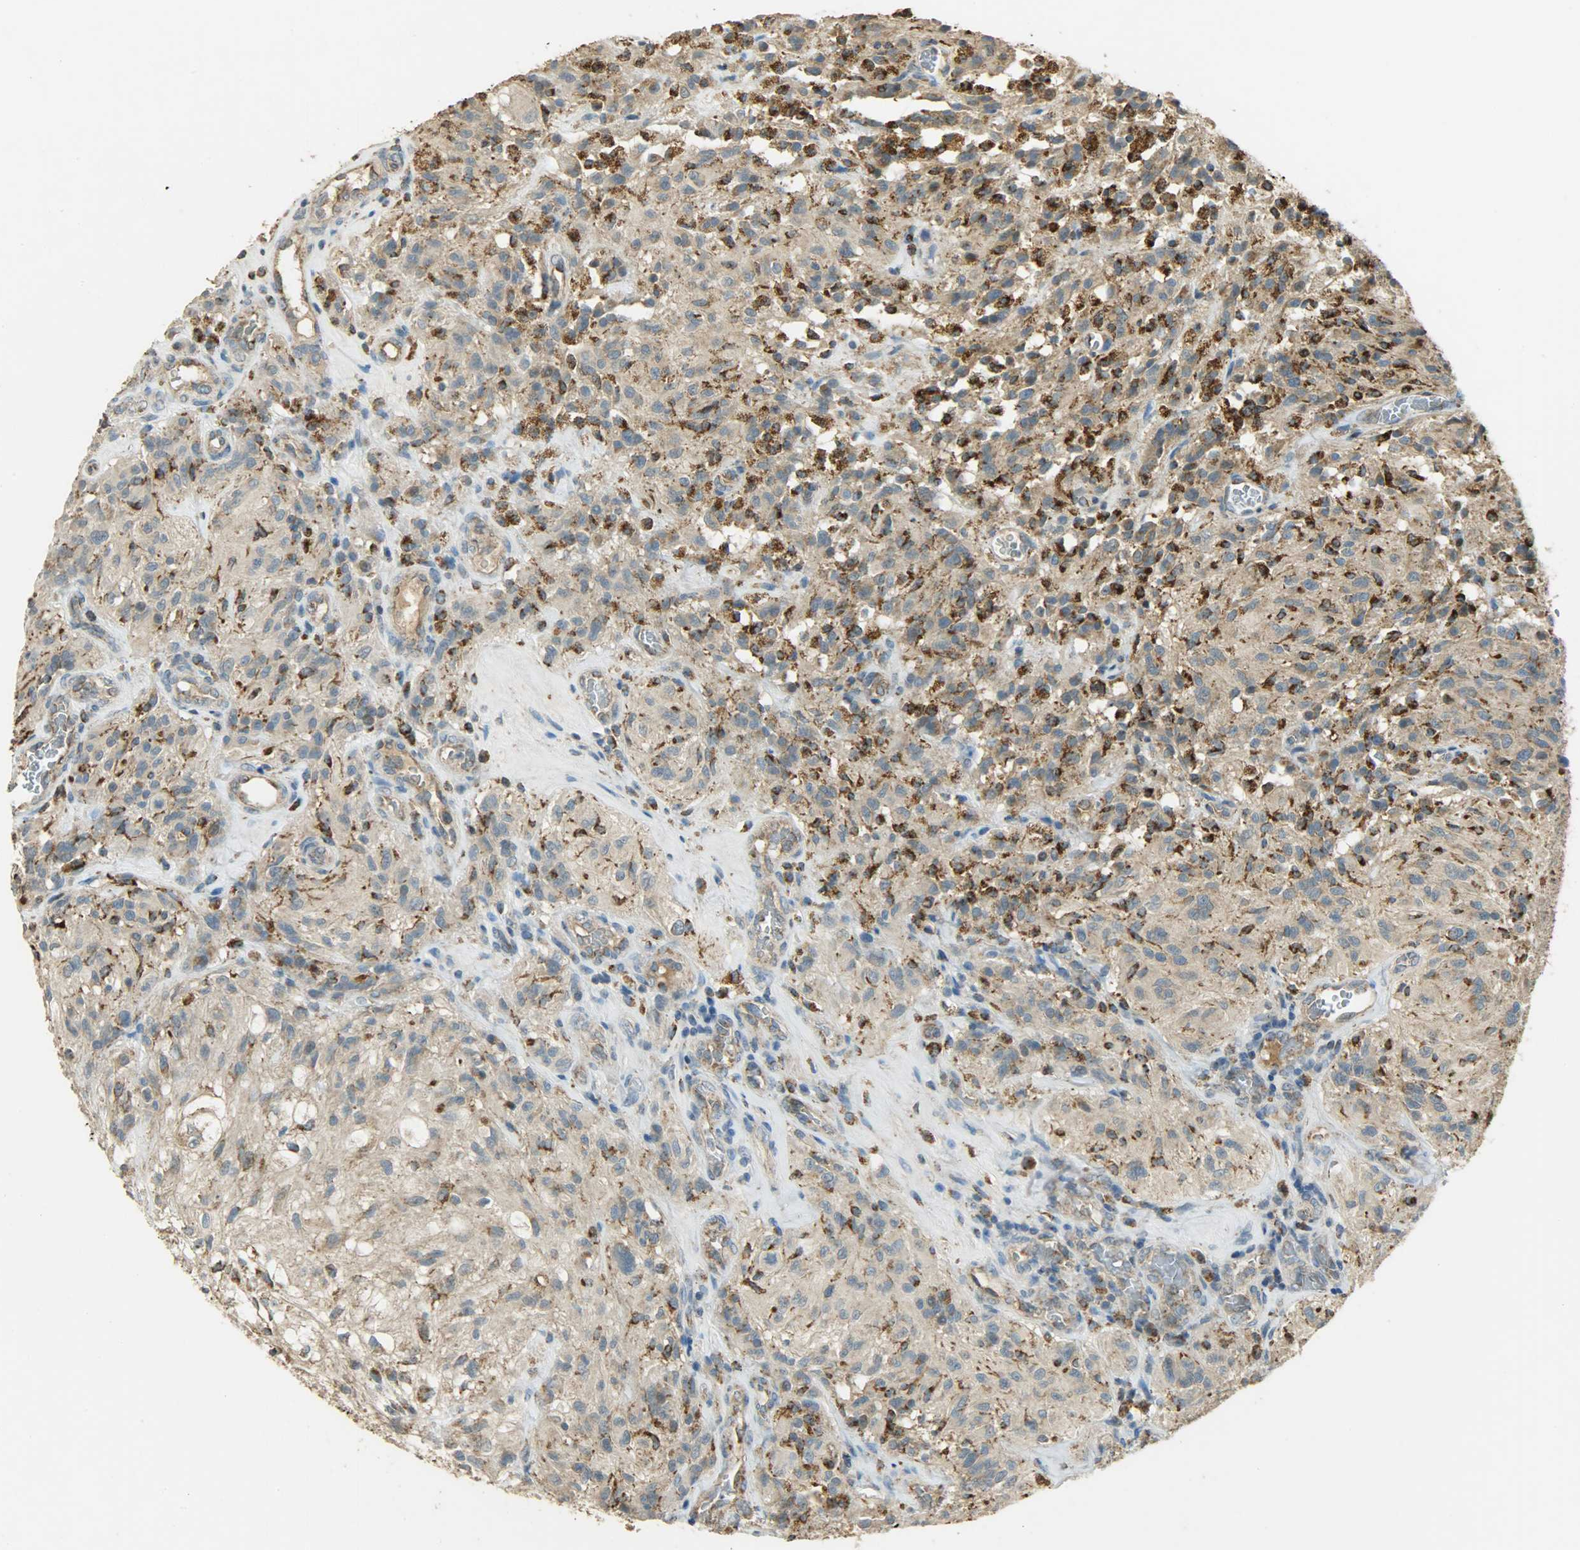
{"staining": {"intensity": "moderate", "quantity": ">75%", "location": "cytoplasmic/membranous"}, "tissue": "glioma", "cell_type": "Tumor cells", "image_type": "cancer", "snomed": [{"axis": "morphology", "description": "Normal tissue, NOS"}, {"axis": "morphology", "description": "Glioma, malignant, High grade"}, {"axis": "topography", "description": "Cerebral cortex"}], "caption": "Immunohistochemistry histopathology image of human malignant high-grade glioma stained for a protein (brown), which reveals medium levels of moderate cytoplasmic/membranous staining in about >75% of tumor cells.", "gene": "HDHD5", "patient": {"sex": "male", "age": 56}}